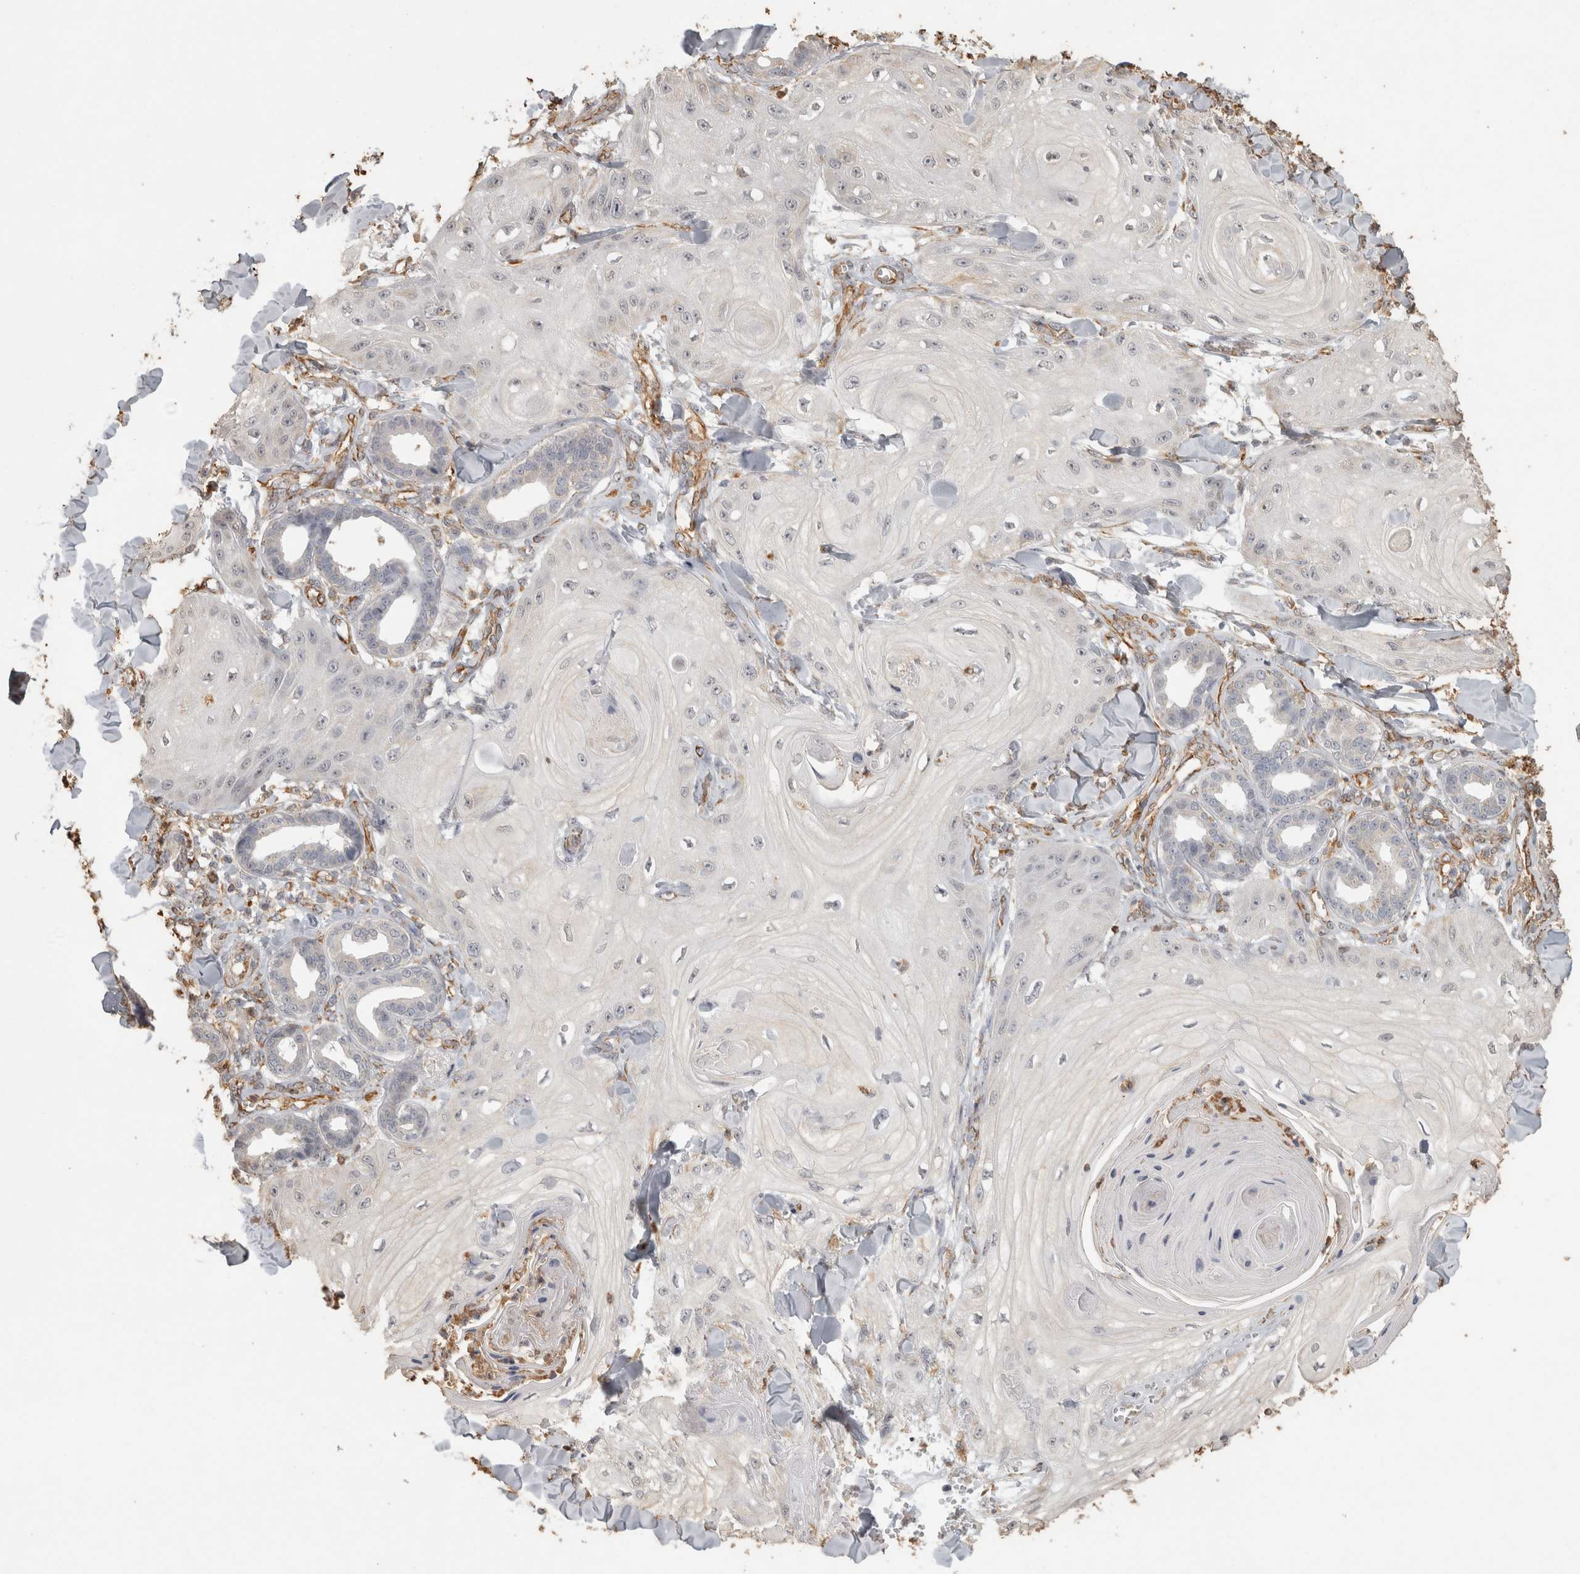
{"staining": {"intensity": "negative", "quantity": "none", "location": "none"}, "tissue": "skin cancer", "cell_type": "Tumor cells", "image_type": "cancer", "snomed": [{"axis": "morphology", "description": "Squamous cell carcinoma, NOS"}, {"axis": "topography", "description": "Skin"}], "caption": "Immunohistochemistry (IHC) of human skin cancer (squamous cell carcinoma) exhibits no staining in tumor cells.", "gene": "REPS2", "patient": {"sex": "male", "age": 74}}